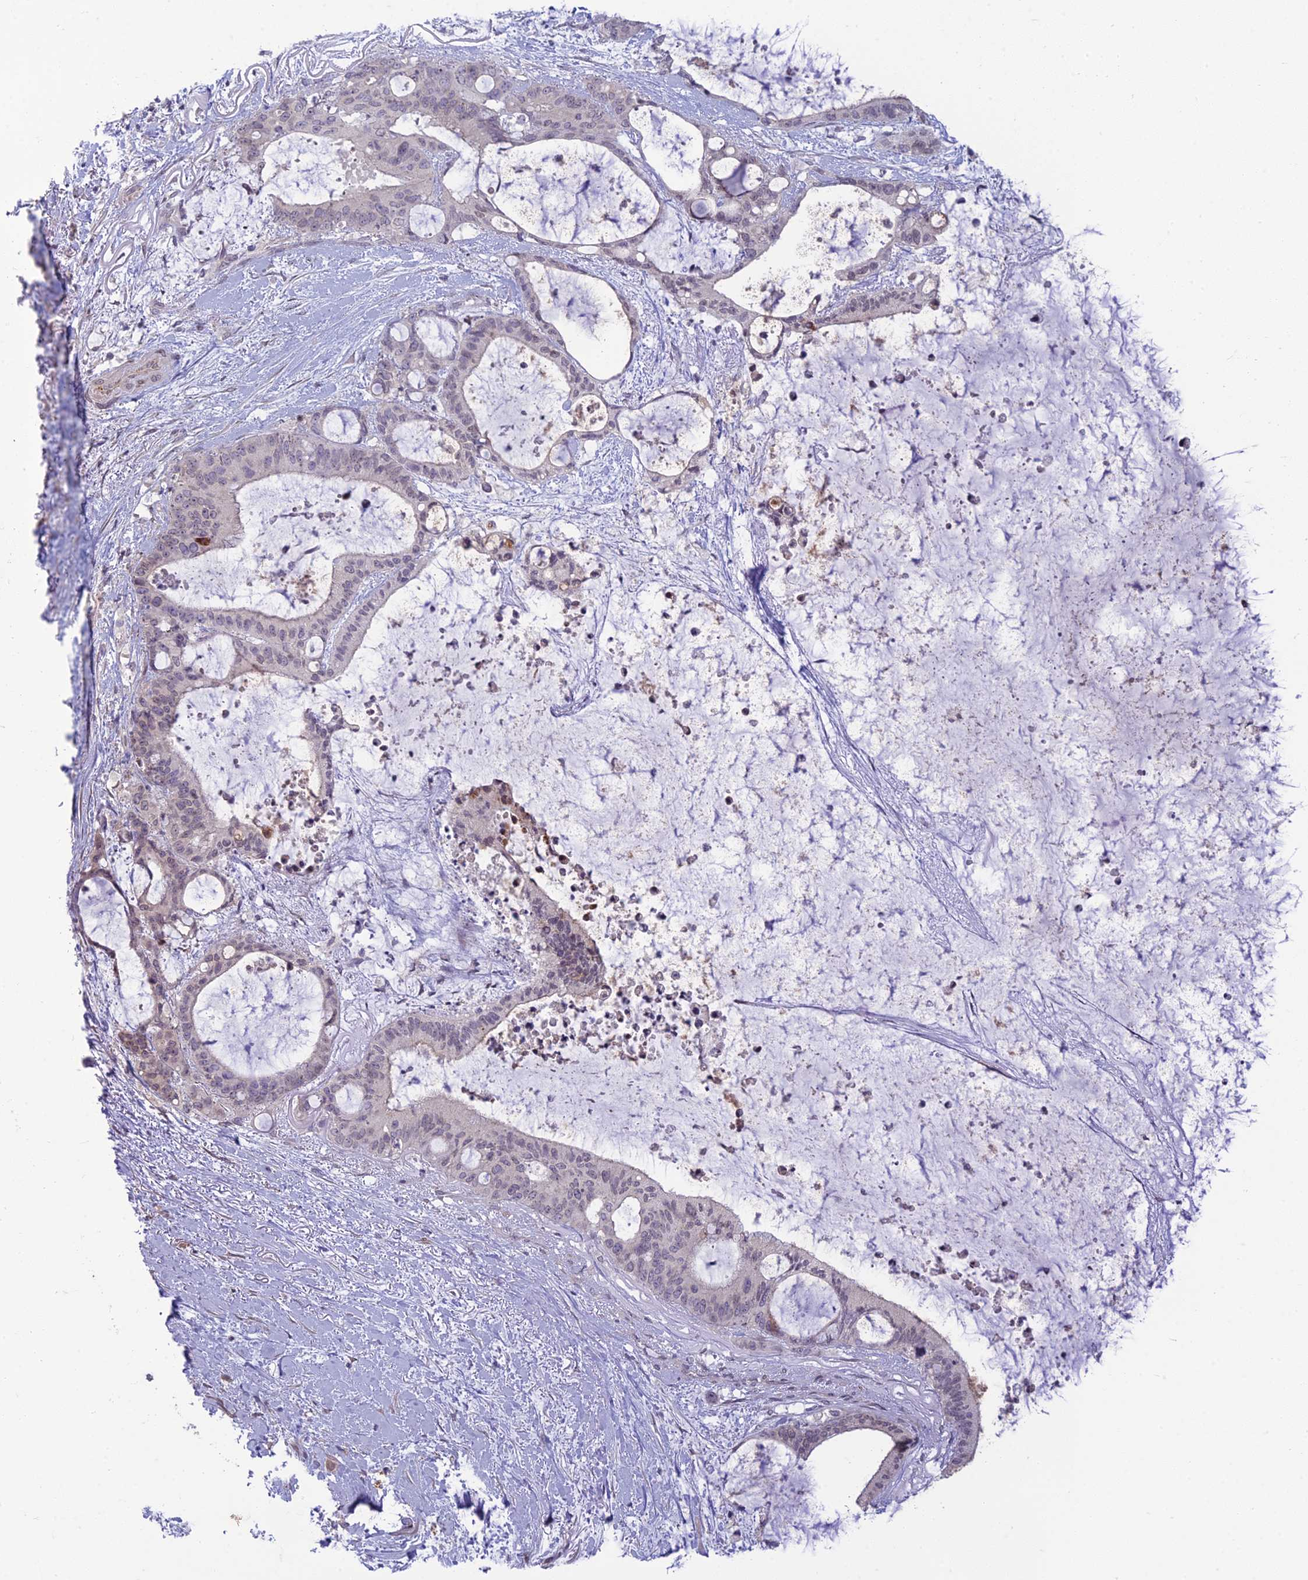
{"staining": {"intensity": "negative", "quantity": "none", "location": "none"}, "tissue": "liver cancer", "cell_type": "Tumor cells", "image_type": "cancer", "snomed": [{"axis": "morphology", "description": "Normal tissue, NOS"}, {"axis": "morphology", "description": "Cholangiocarcinoma"}, {"axis": "topography", "description": "Liver"}, {"axis": "topography", "description": "Peripheral nerve tissue"}], "caption": "Immunohistochemistry (IHC) photomicrograph of neoplastic tissue: cholangiocarcinoma (liver) stained with DAB exhibits no significant protein positivity in tumor cells.", "gene": "DTX2", "patient": {"sex": "female", "age": 73}}